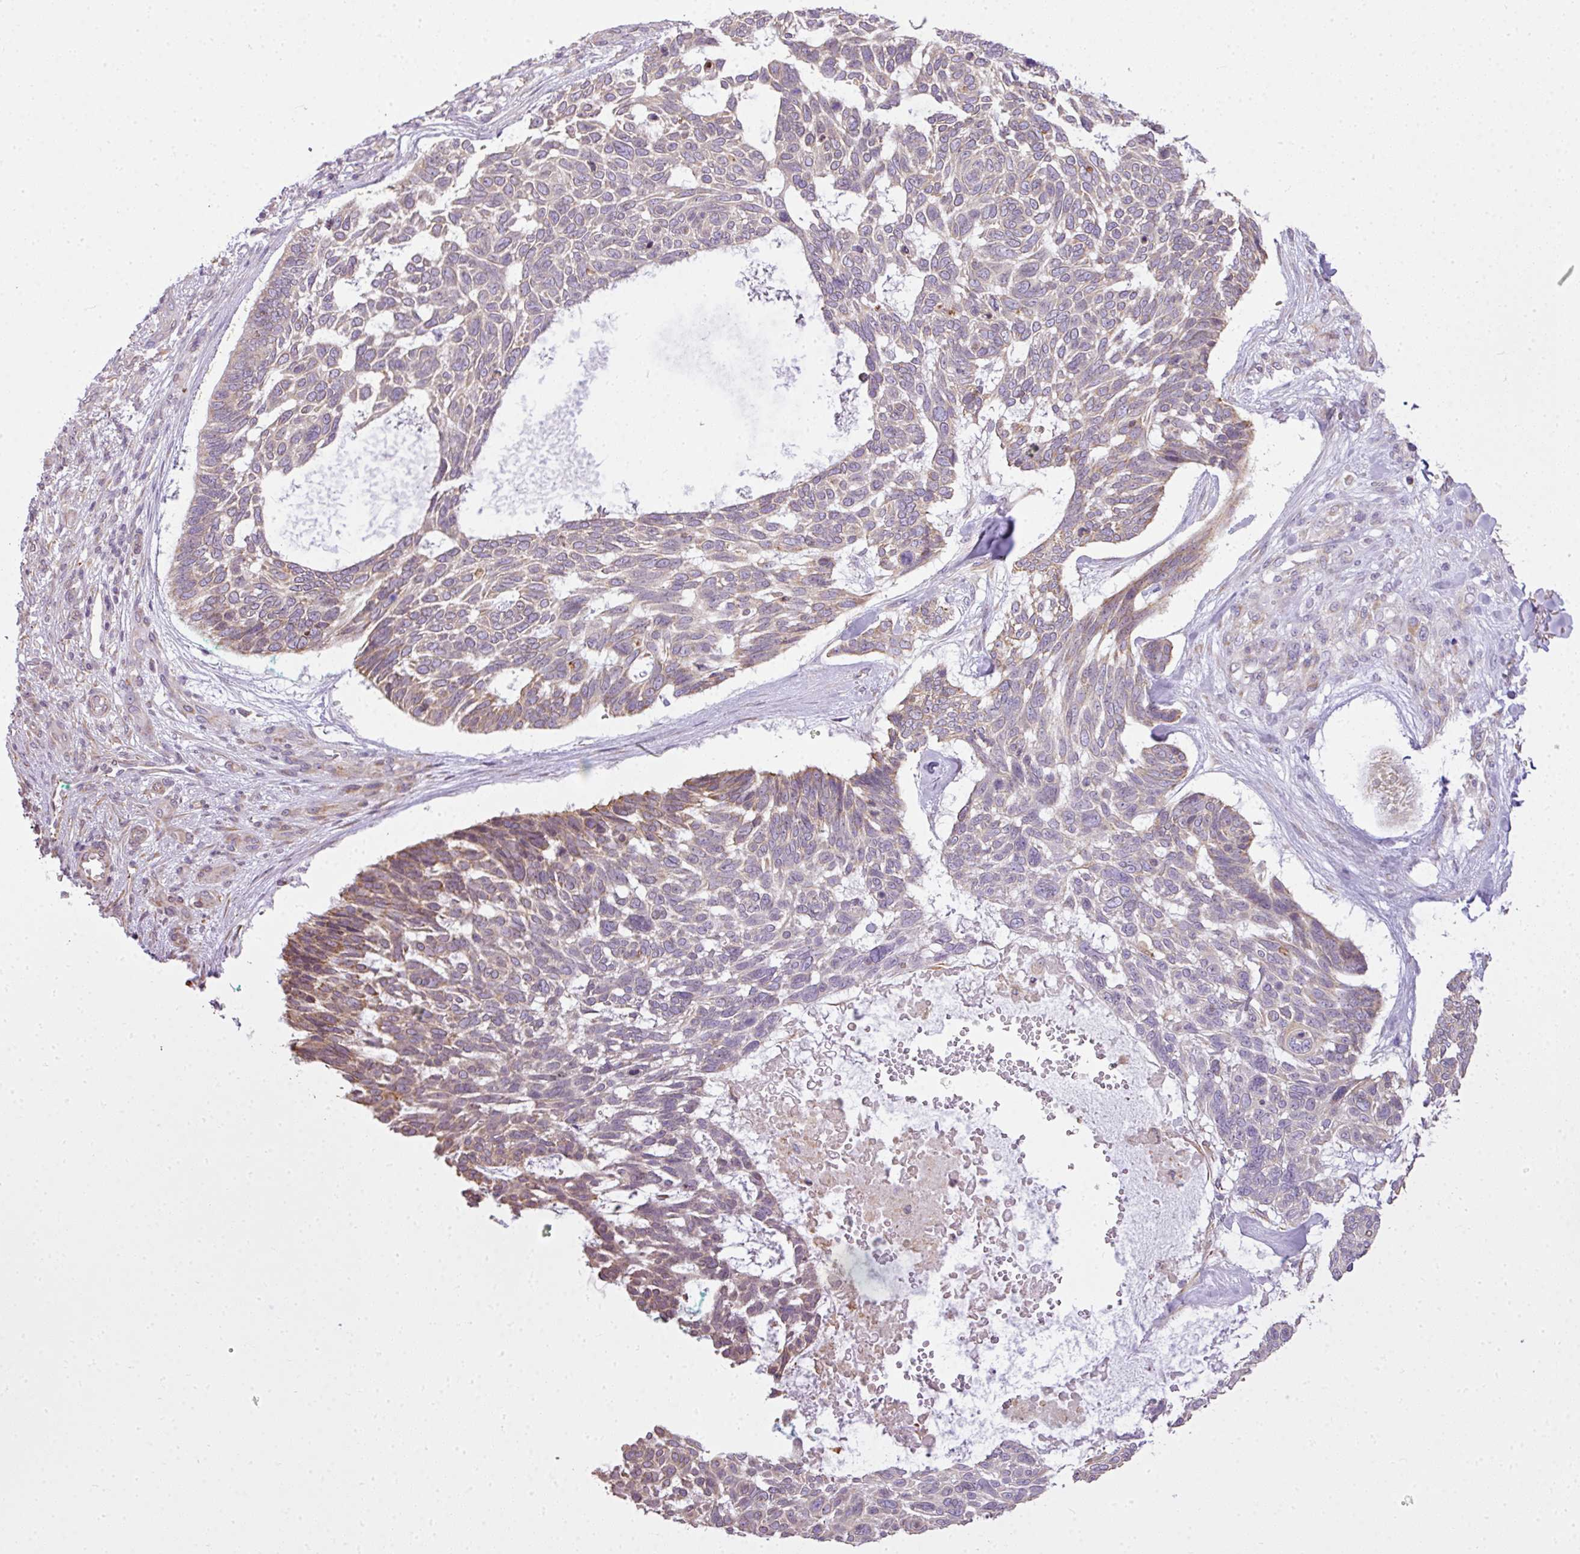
{"staining": {"intensity": "weak", "quantity": "<25%", "location": "cytoplasmic/membranous"}, "tissue": "skin cancer", "cell_type": "Tumor cells", "image_type": "cancer", "snomed": [{"axis": "morphology", "description": "Basal cell carcinoma"}, {"axis": "topography", "description": "Skin"}], "caption": "This is a micrograph of IHC staining of skin cancer, which shows no staining in tumor cells. (Stains: DAB IHC with hematoxylin counter stain, Microscopy: brightfield microscopy at high magnification).", "gene": "COX18", "patient": {"sex": "male", "age": 88}}